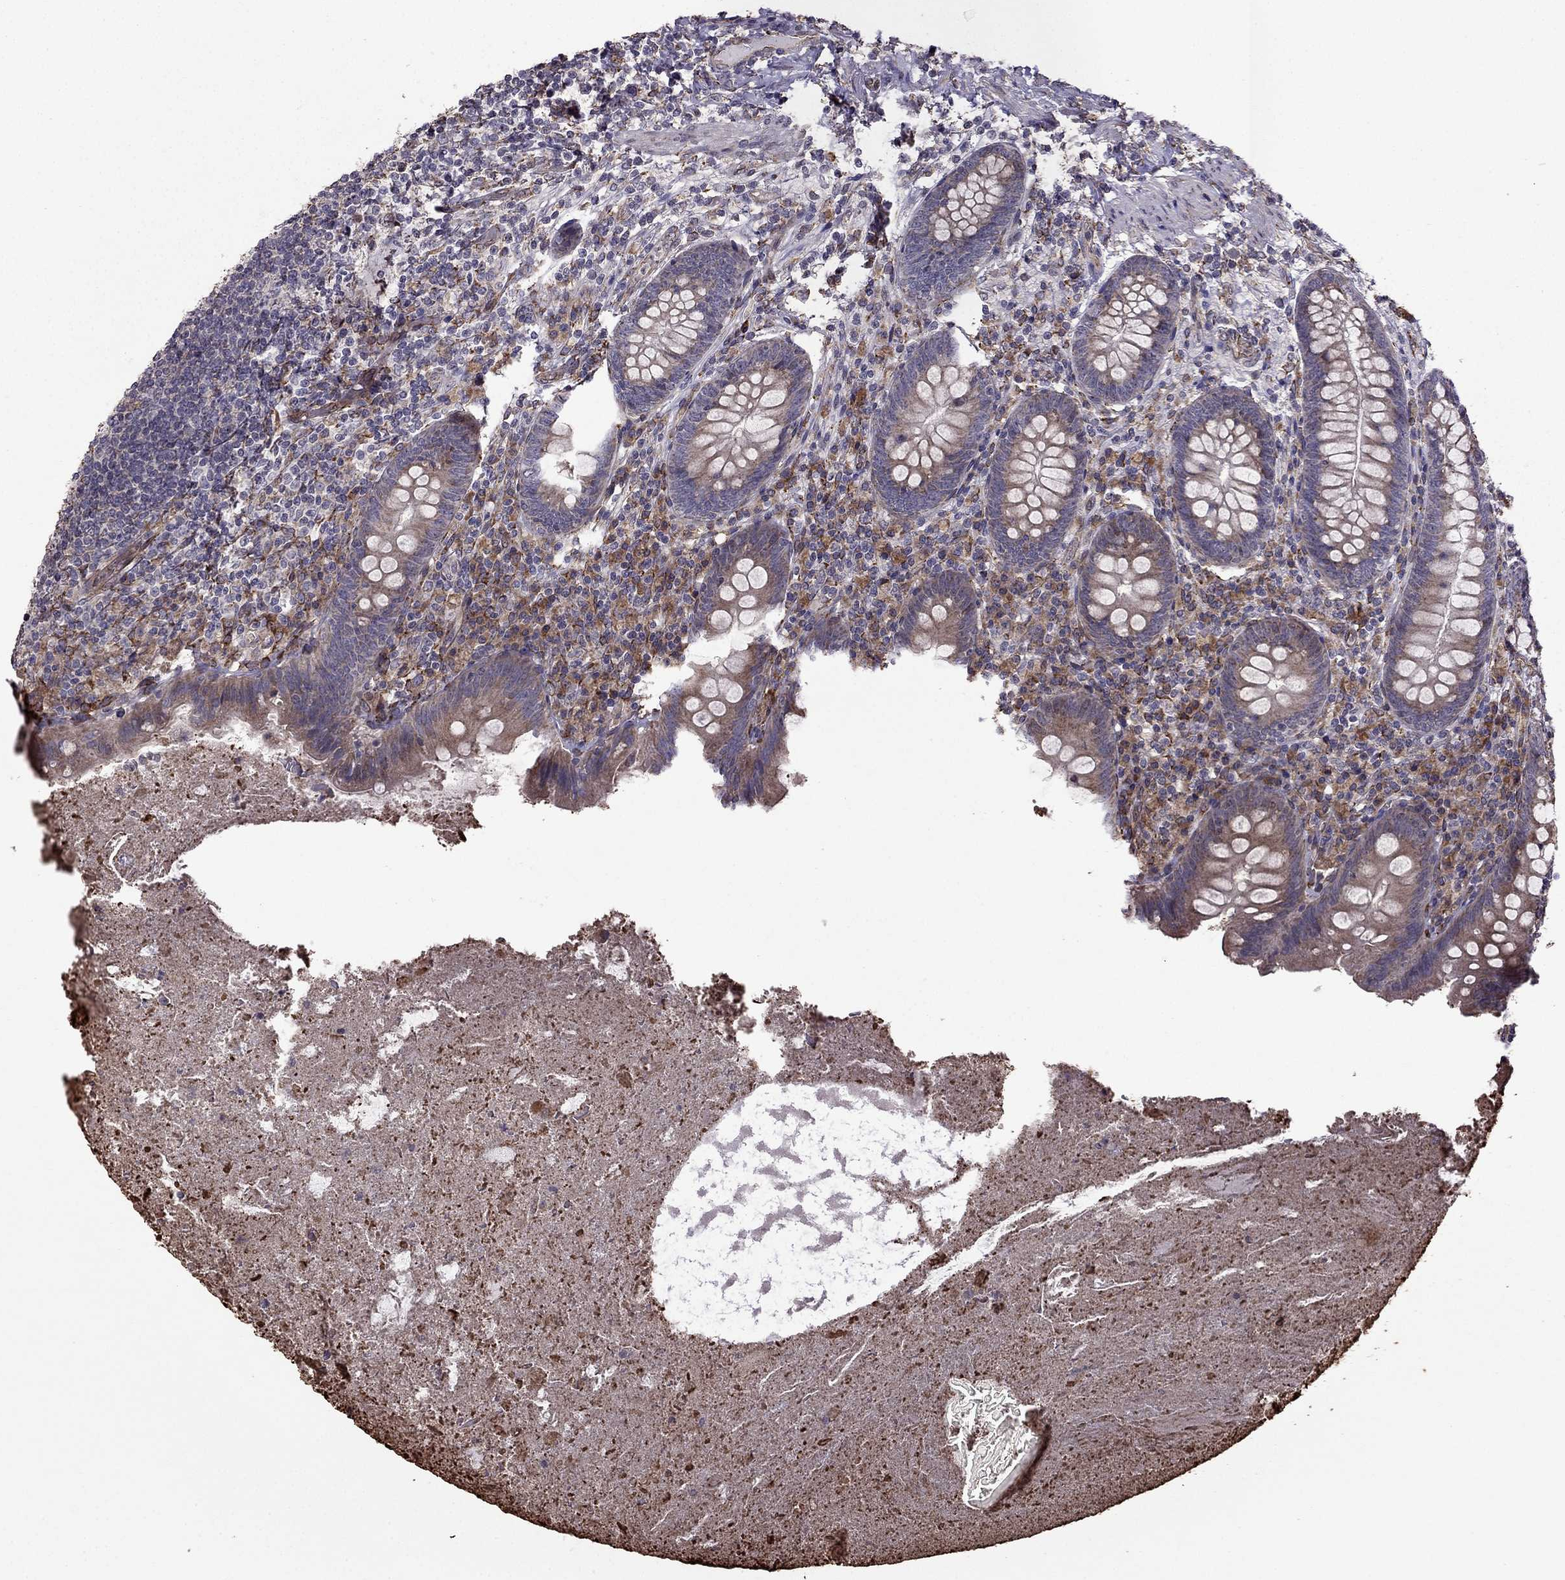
{"staining": {"intensity": "weak", "quantity": ">75%", "location": "cytoplasmic/membranous"}, "tissue": "appendix", "cell_type": "Glandular cells", "image_type": "normal", "snomed": [{"axis": "morphology", "description": "Normal tissue, NOS"}, {"axis": "topography", "description": "Appendix"}], "caption": "Immunohistochemical staining of normal appendix demonstrates weak cytoplasmic/membranous protein positivity in about >75% of glandular cells.", "gene": "IKBIP", "patient": {"sex": "male", "age": 47}}